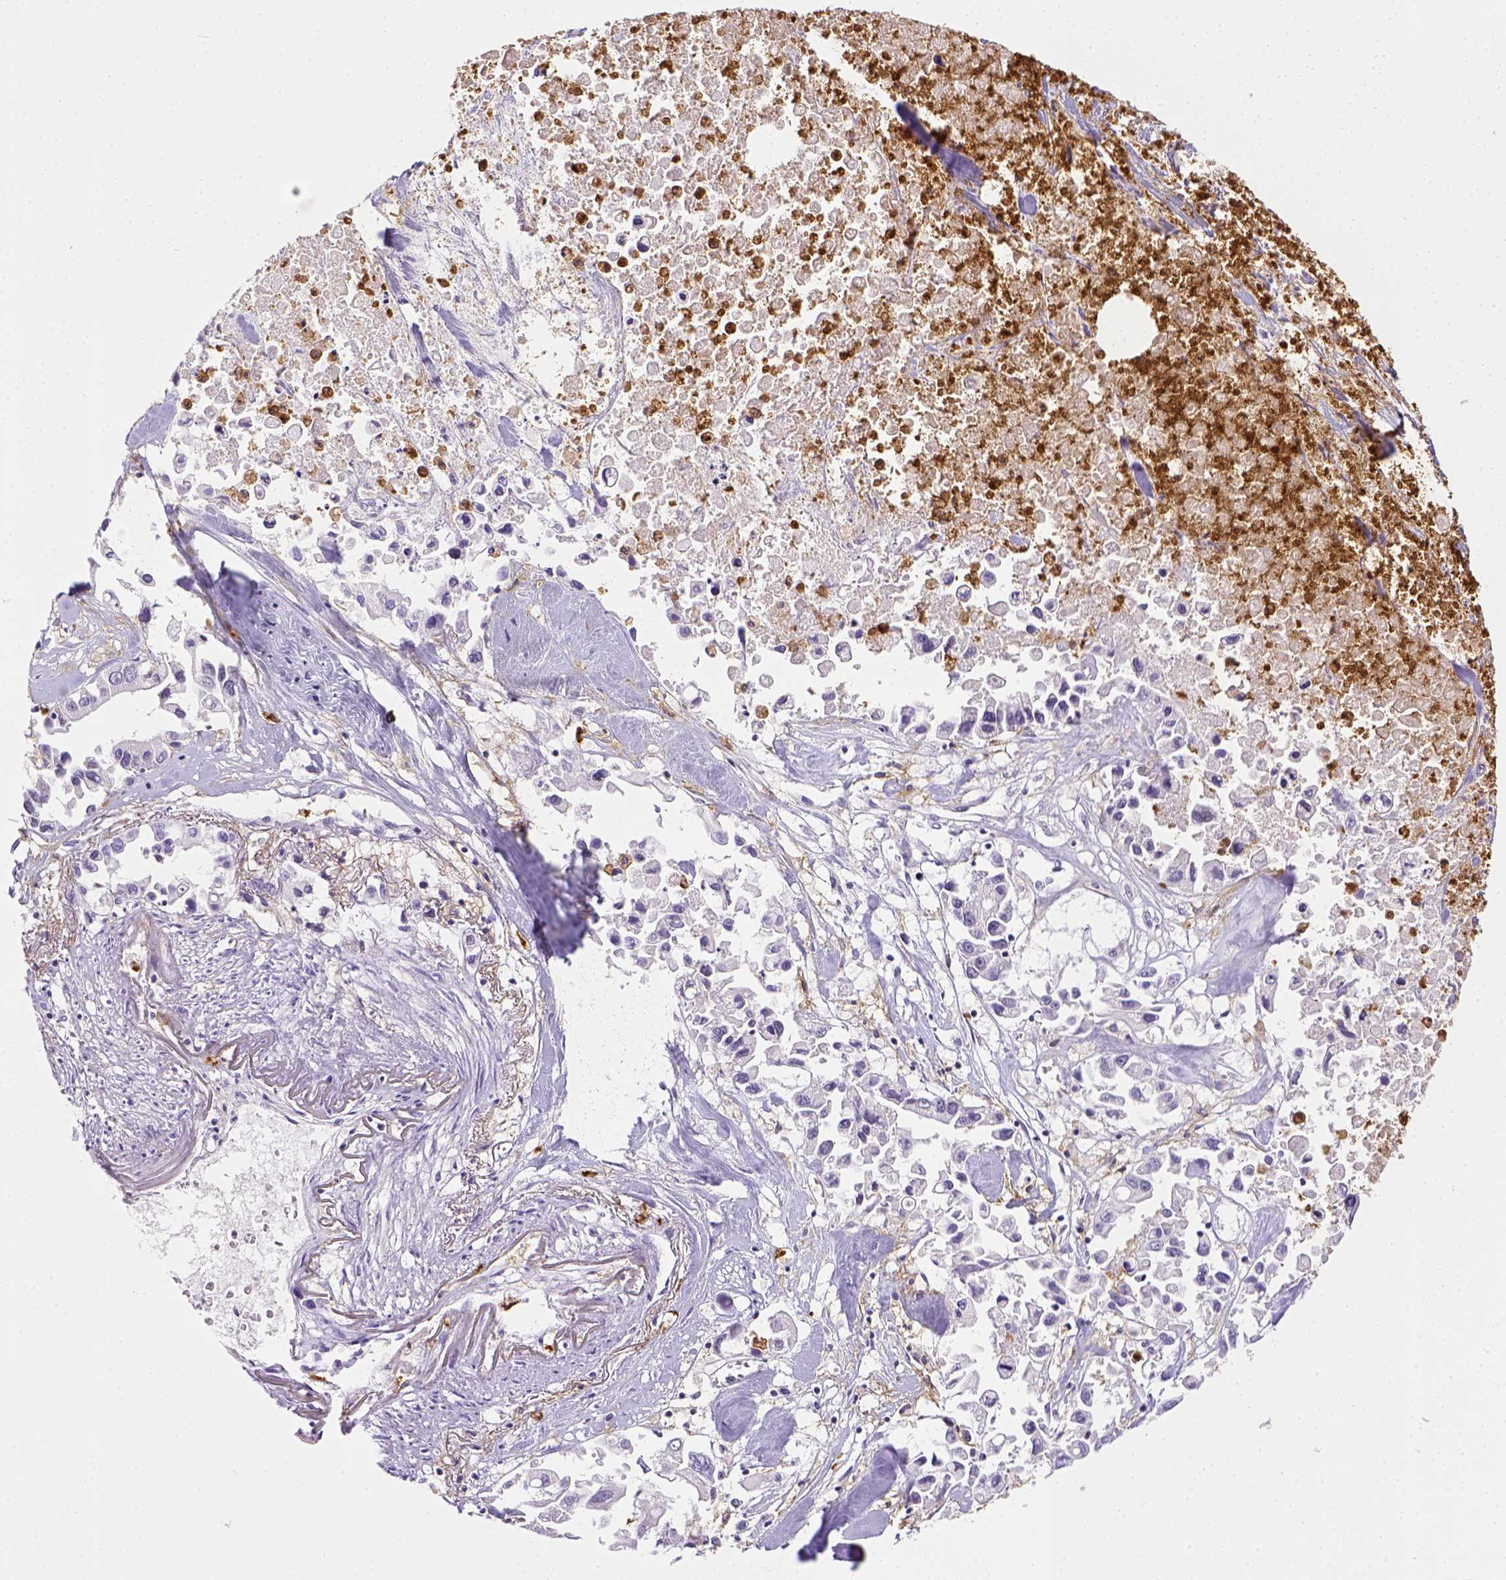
{"staining": {"intensity": "negative", "quantity": "none", "location": "none"}, "tissue": "pancreatic cancer", "cell_type": "Tumor cells", "image_type": "cancer", "snomed": [{"axis": "morphology", "description": "Adenocarcinoma, NOS"}, {"axis": "topography", "description": "Pancreas"}], "caption": "A photomicrograph of pancreatic cancer (adenocarcinoma) stained for a protein exhibits no brown staining in tumor cells. The staining was performed using DAB to visualize the protein expression in brown, while the nuclei were stained in blue with hematoxylin (Magnification: 20x).", "gene": "ITGAM", "patient": {"sex": "female", "age": 83}}